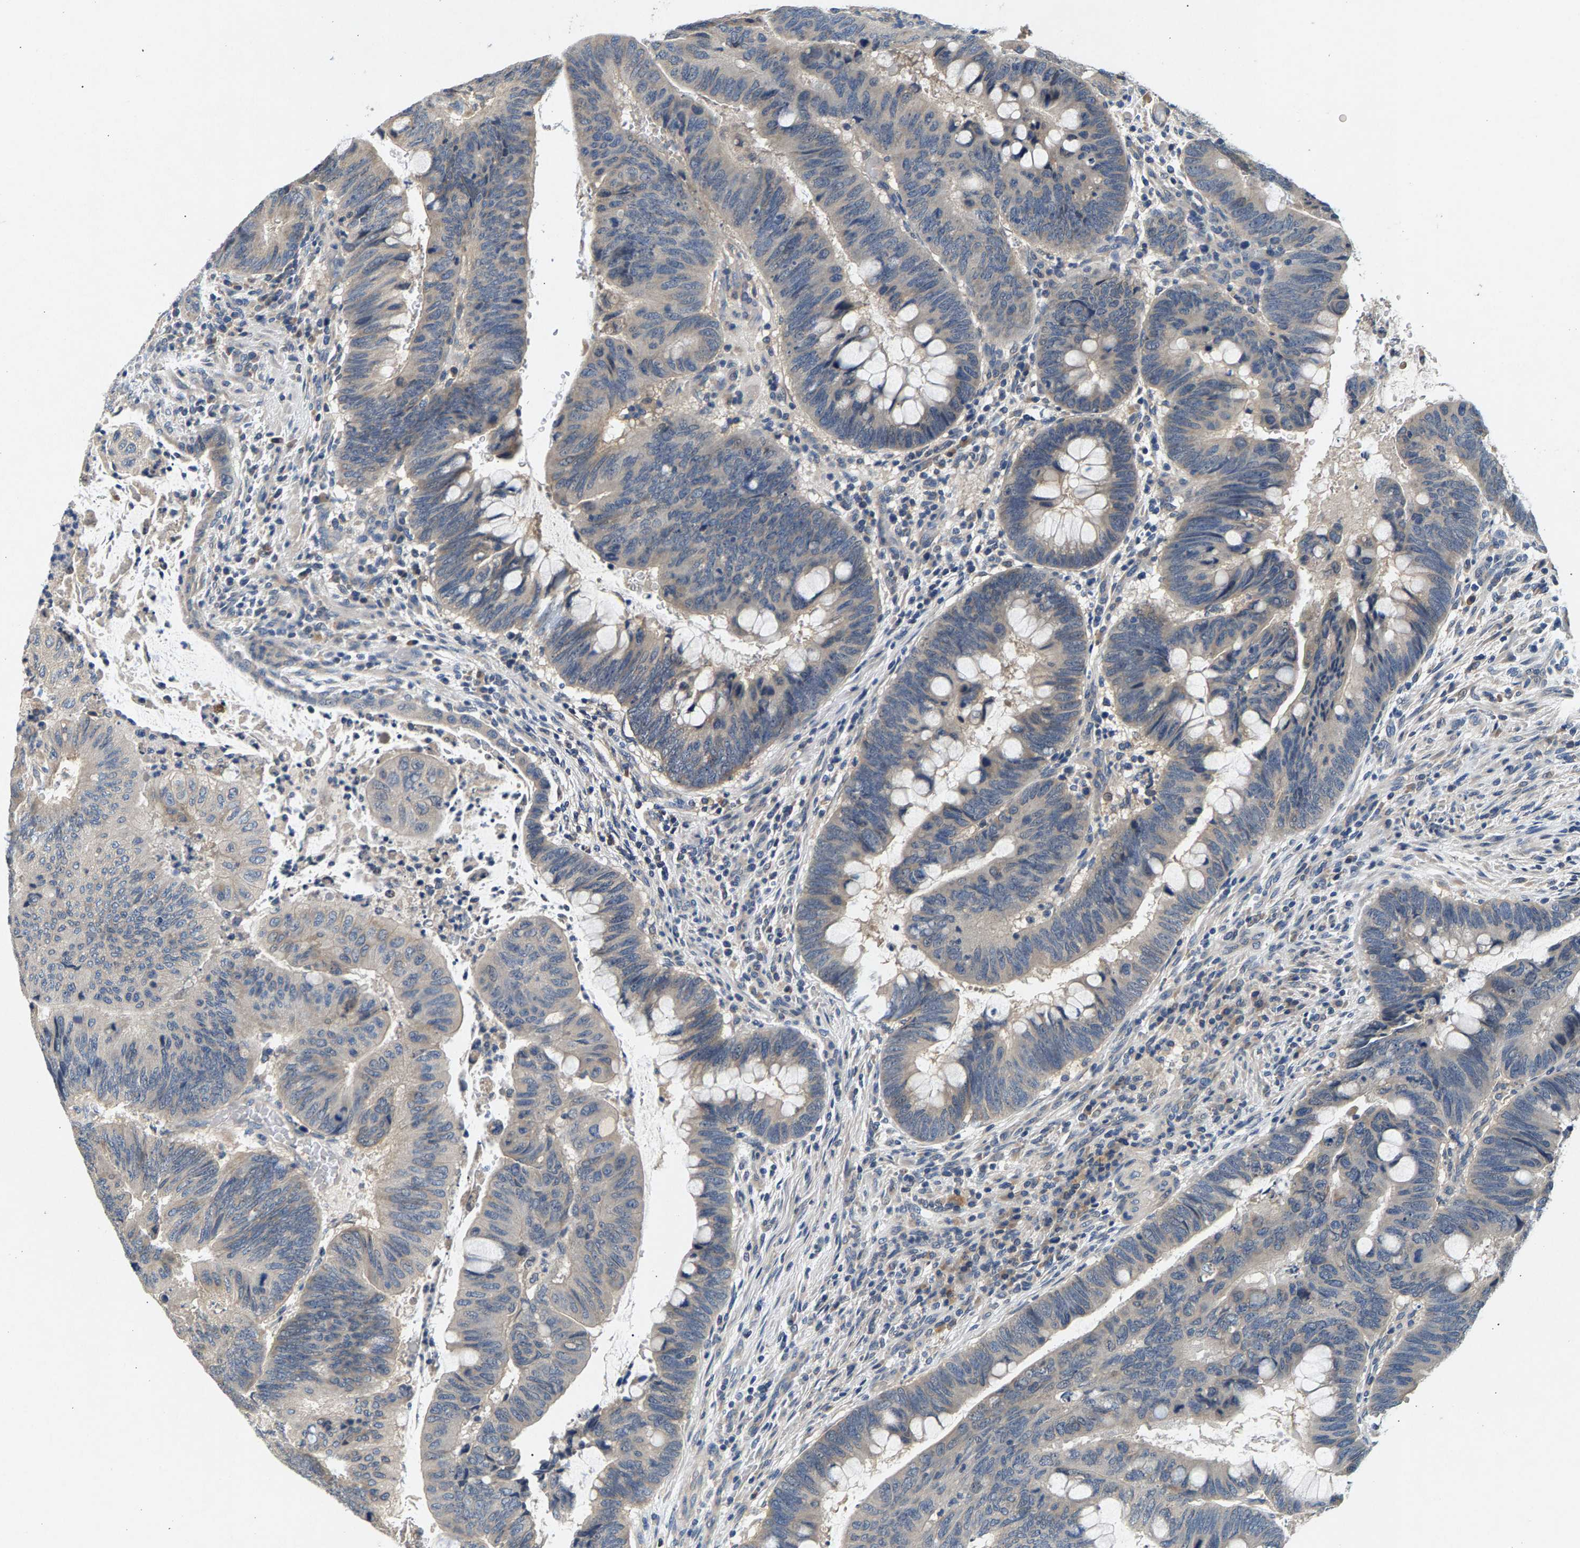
{"staining": {"intensity": "negative", "quantity": "none", "location": "none"}, "tissue": "colorectal cancer", "cell_type": "Tumor cells", "image_type": "cancer", "snomed": [{"axis": "morphology", "description": "Normal tissue, NOS"}, {"axis": "morphology", "description": "Adenocarcinoma, NOS"}, {"axis": "topography", "description": "Rectum"}, {"axis": "topography", "description": "Peripheral nerve tissue"}], "caption": "Tumor cells show no significant protein expression in colorectal adenocarcinoma.", "gene": "NT5C", "patient": {"sex": "male", "age": 92}}